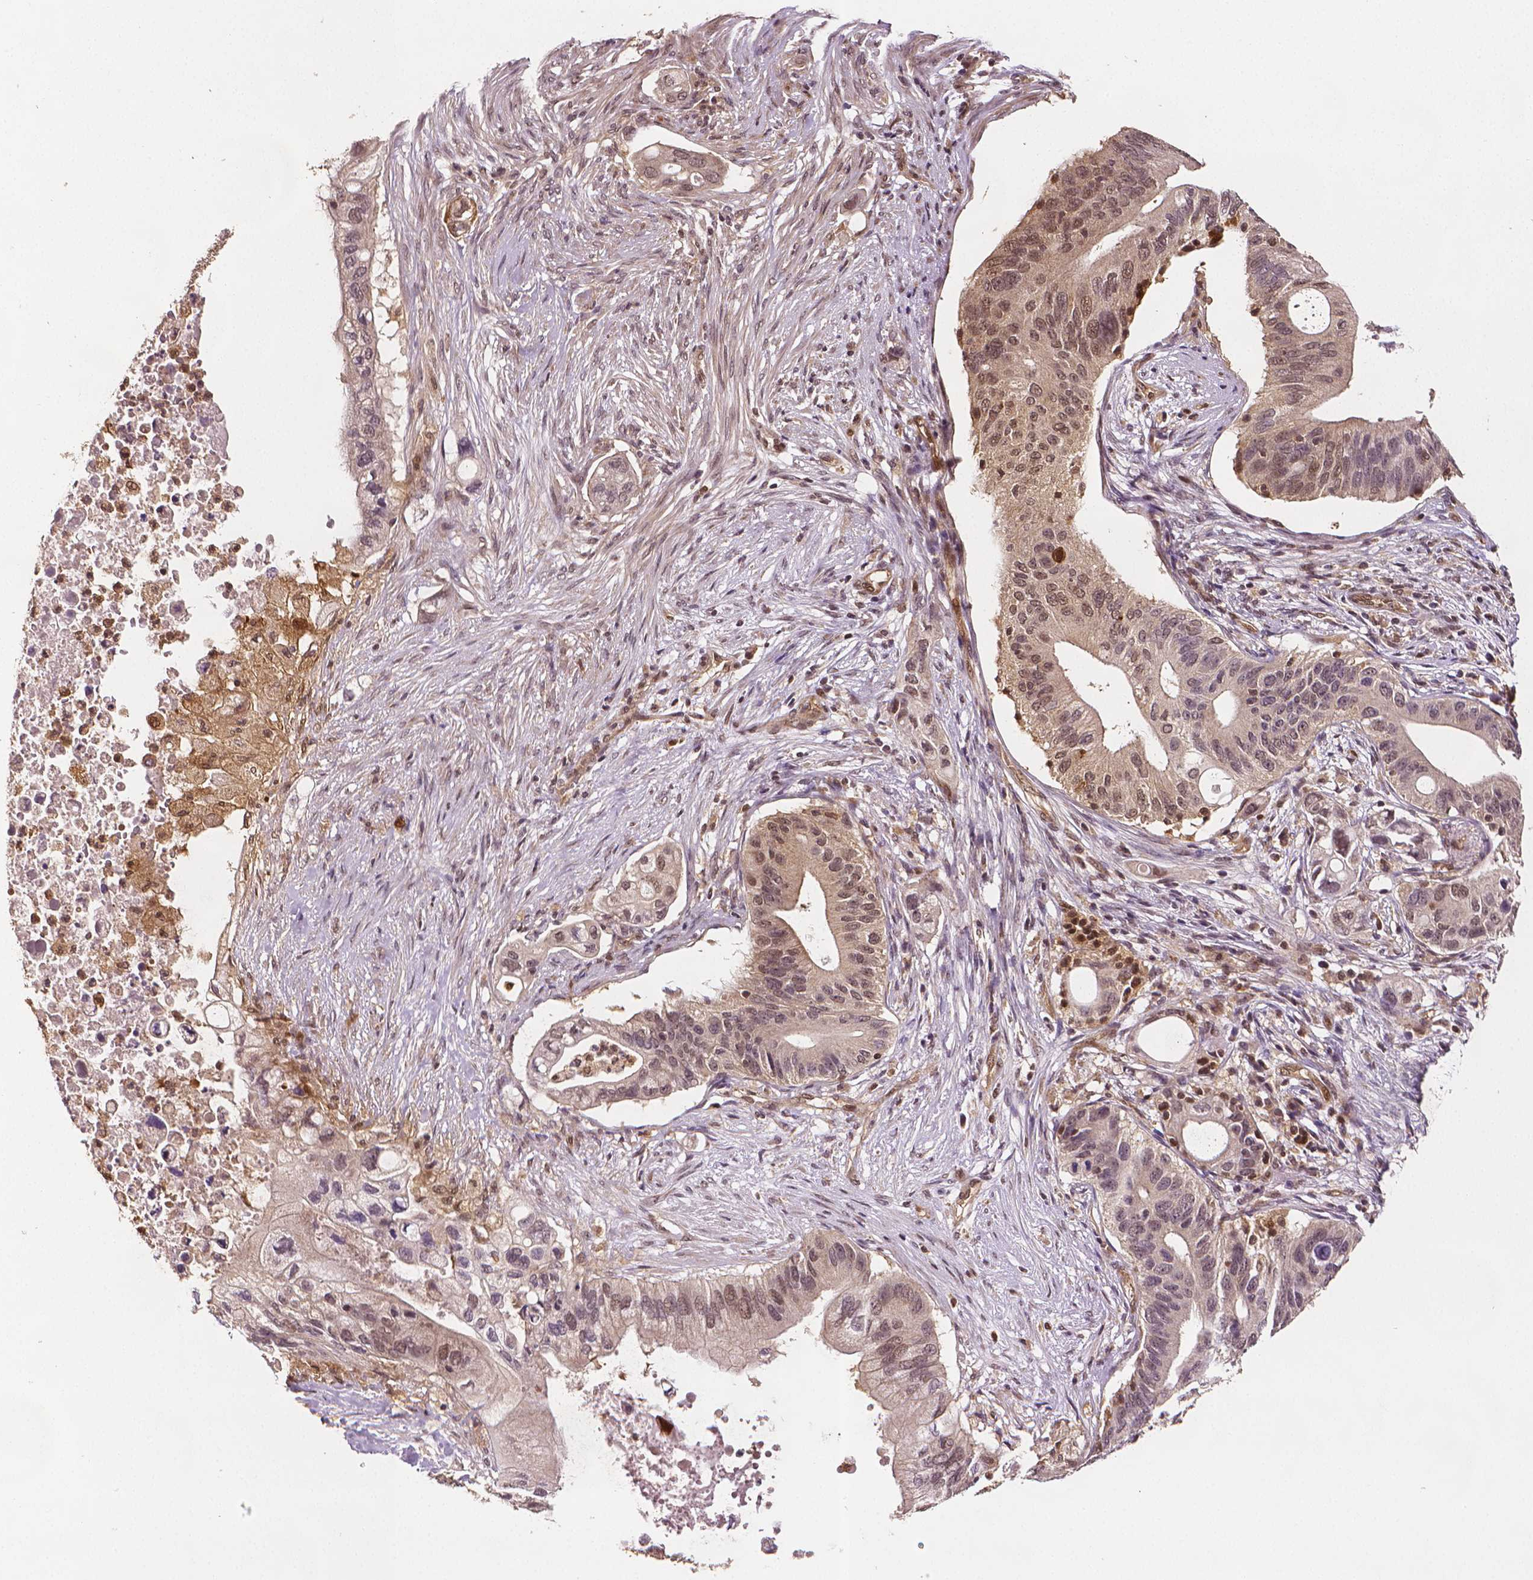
{"staining": {"intensity": "weak", "quantity": "25%-75%", "location": "cytoplasmic/membranous,nuclear"}, "tissue": "pancreatic cancer", "cell_type": "Tumor cells", "image_type": "cancer", "snomed": [{"axis": "morphology", "description": "Adenocarcinoma, NOS"}, {"axis": "topography", "description": "Pancreas"}], "caption": "Protein staining exhibits weak cytoplasmic/membranous and nuclear staining in approximately 25%-75% of tumor cells in pancreatic adenocarcinoma. (IHC, brightfield microscopy, high magnification).", "gene": "STAT3", "patient": {"sex": "female", "age": 72}}